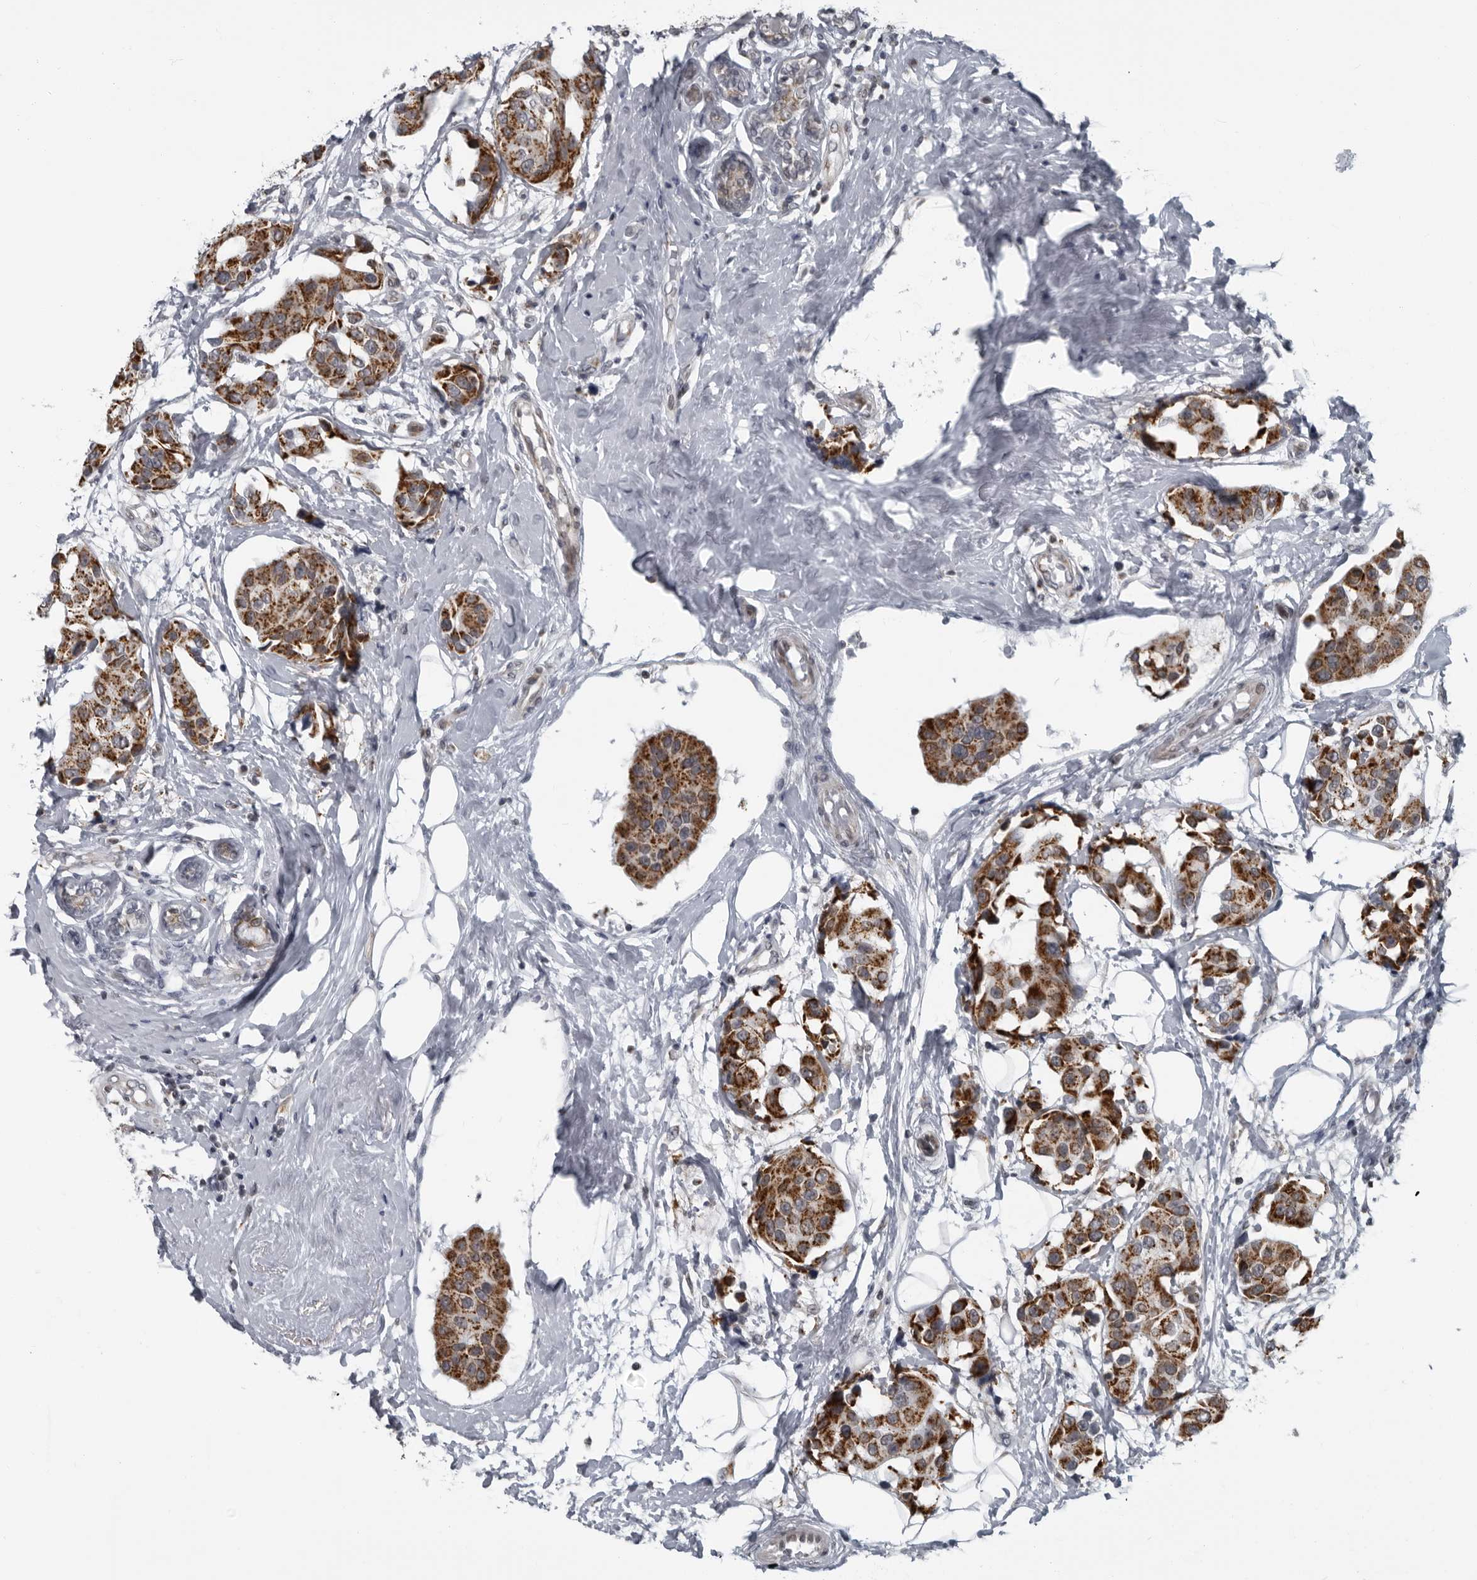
{"staining": {"intensity": "strong", "quantity": ">75%", "location": "cytoplasmic/membranous"}, "tissue": "breast cancer", "cell_type": "Tumor cells", "image_type": "cancer", "snomed": [{"axis": "morphology", "description": "Normal tissue, NOS"}, {"axis": "morphology", "description": "Duct carcinoma"}, {"axis": "topography", "description": "Breast"}], "caption": "Tumor cells exhibit high levels of strong cytoplasmic/membranous expression in approximately >75% of cells in human breast infiltrating ductal carcinoma.", "gene": "RTCA", "patient": {"sex": "female", "age": 39}}